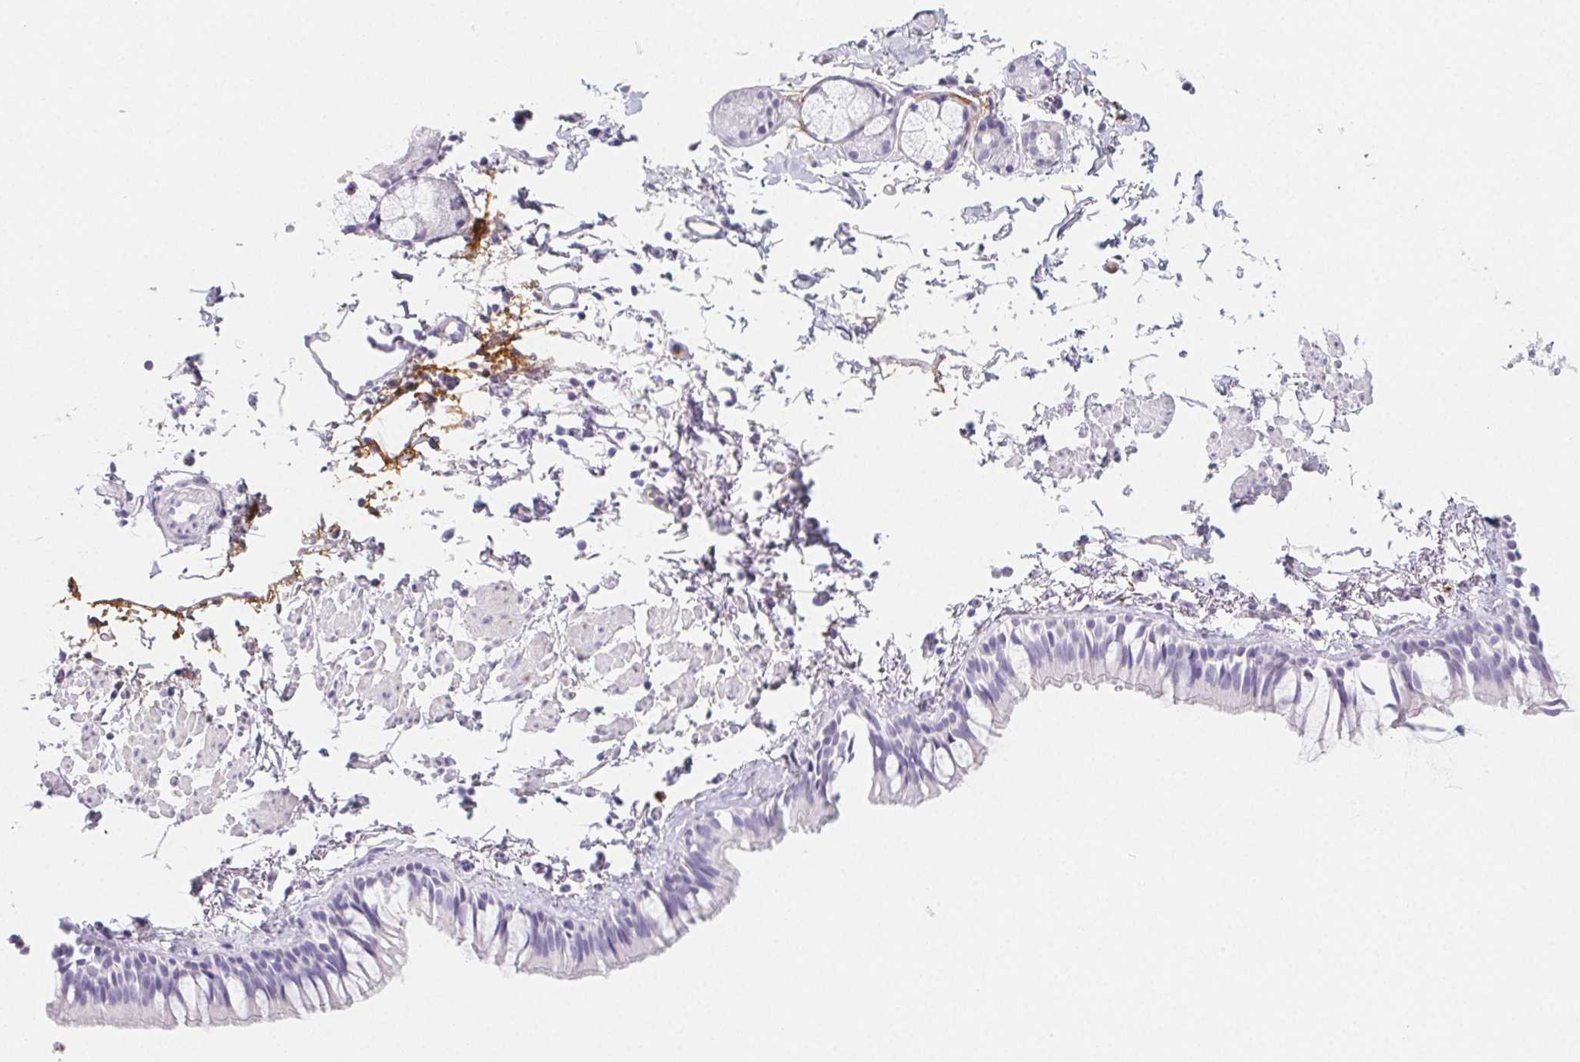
{"staining": {"intensity": "negative", "quantity": "none", "location": "none"}, "tissue": "bronchus", "cell_type": "Respiratory epithelial cells", "image_type": "normal", "snomed": [{"axis": "morphology", "description": "Normal tissue, NOS"}, {"axis": "topography", "description": "Bronchus"}], "caption": "A photomicrograph of bronchus stained for a protein demonstrates no brown staining in respiratory epithelial cells. (DAB (3,3'-diaminobenzidine) immunohistochemistry, high magnification).", "gene": "ITIH2", "patient": {"sex": "female", "age": 59}}